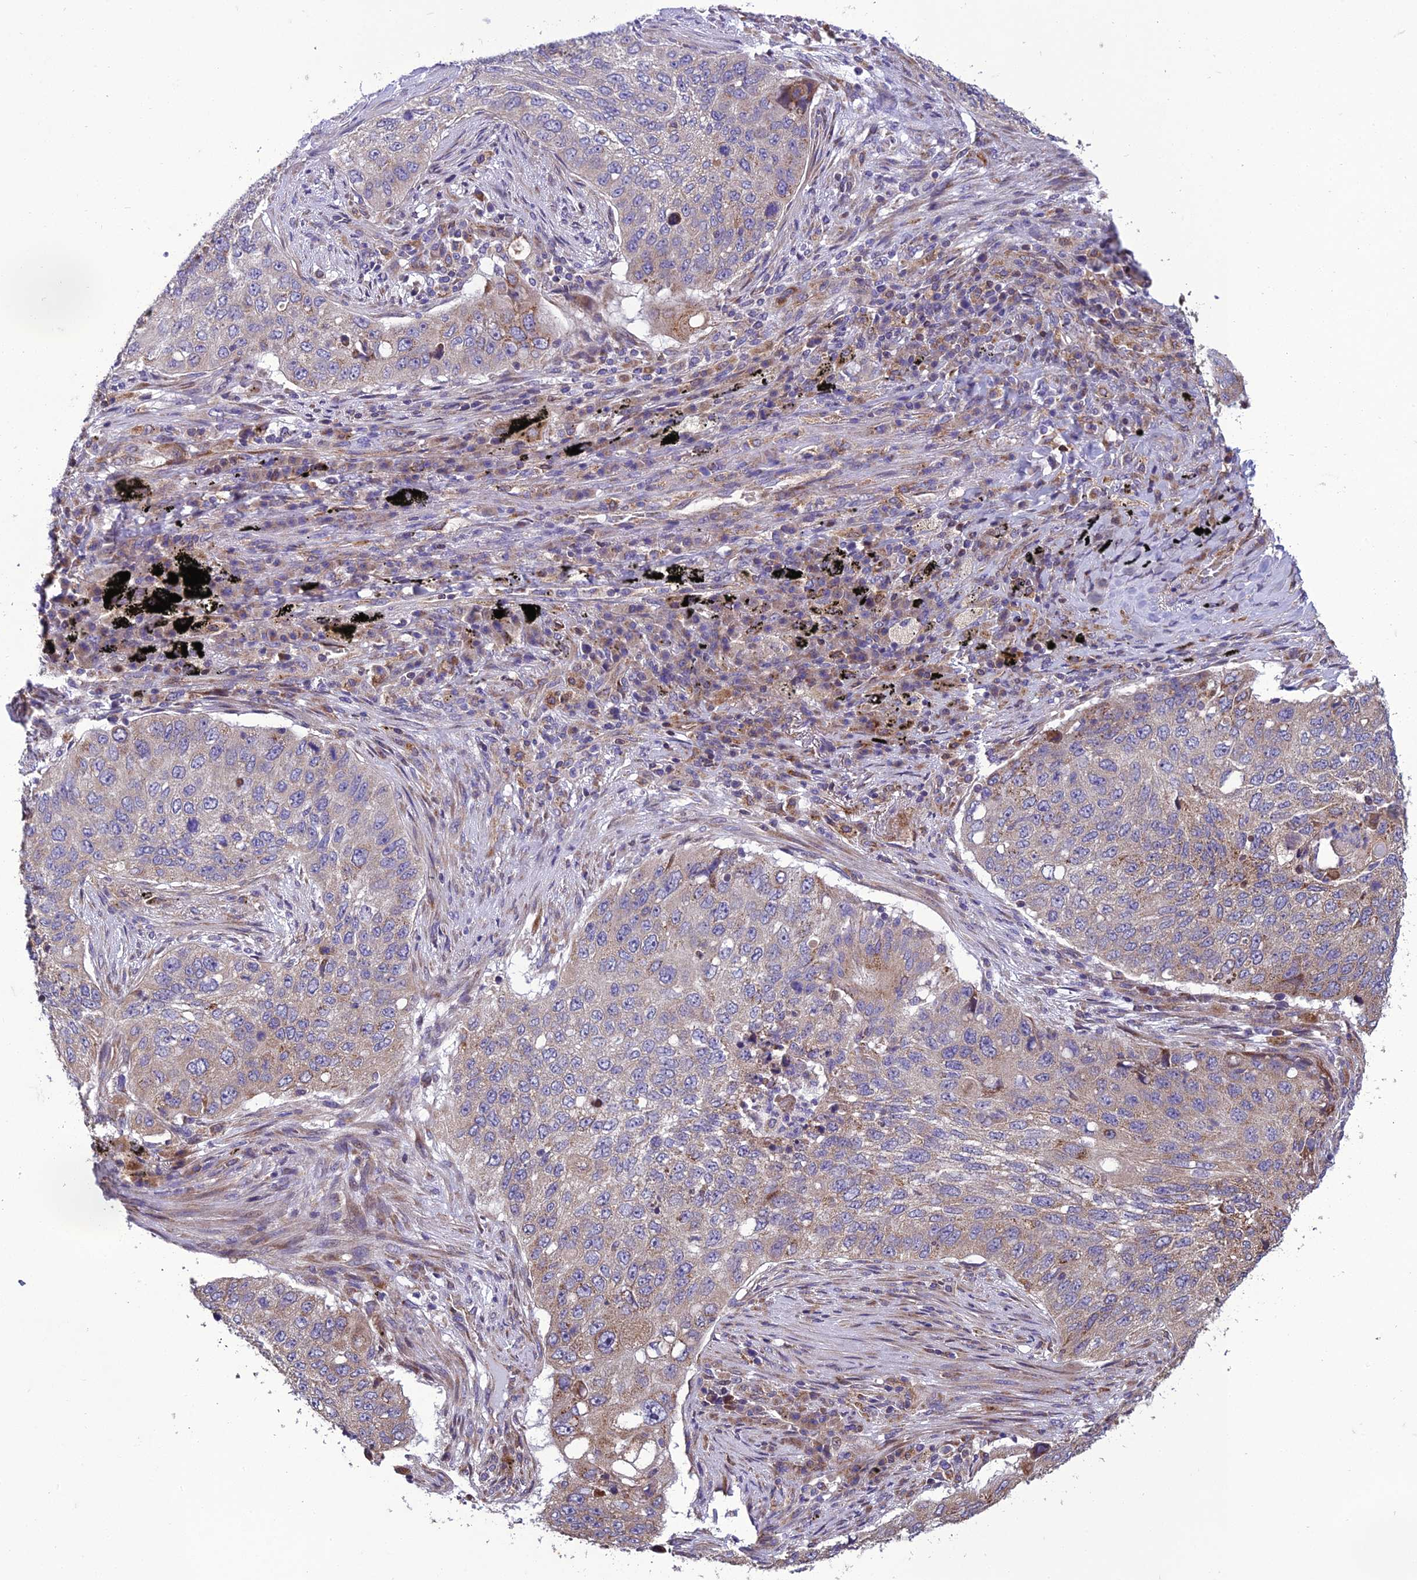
{"staining": {"intensity": "weak", "quantity": "25%-75%", "location": "cytoplasmic/membranous"}, "tissue": "lung cancer", "cell_type": "Tumor cells", "image_type": "cancer", "snomed": [{"axis": "morphology", "description": "Squamous cell carcinoma, NOS"}, {"axis": "topography", "description": "Lung"}], "caption": "Lung squamous cell carcinoma was stained to show a protein in brown. There is low levels of weak cytoplasmic/membranous expression in about 25%-75% of tumor cells.", "gene": "GIMAP1", "patient": {"sex": "female", "age": 63}}